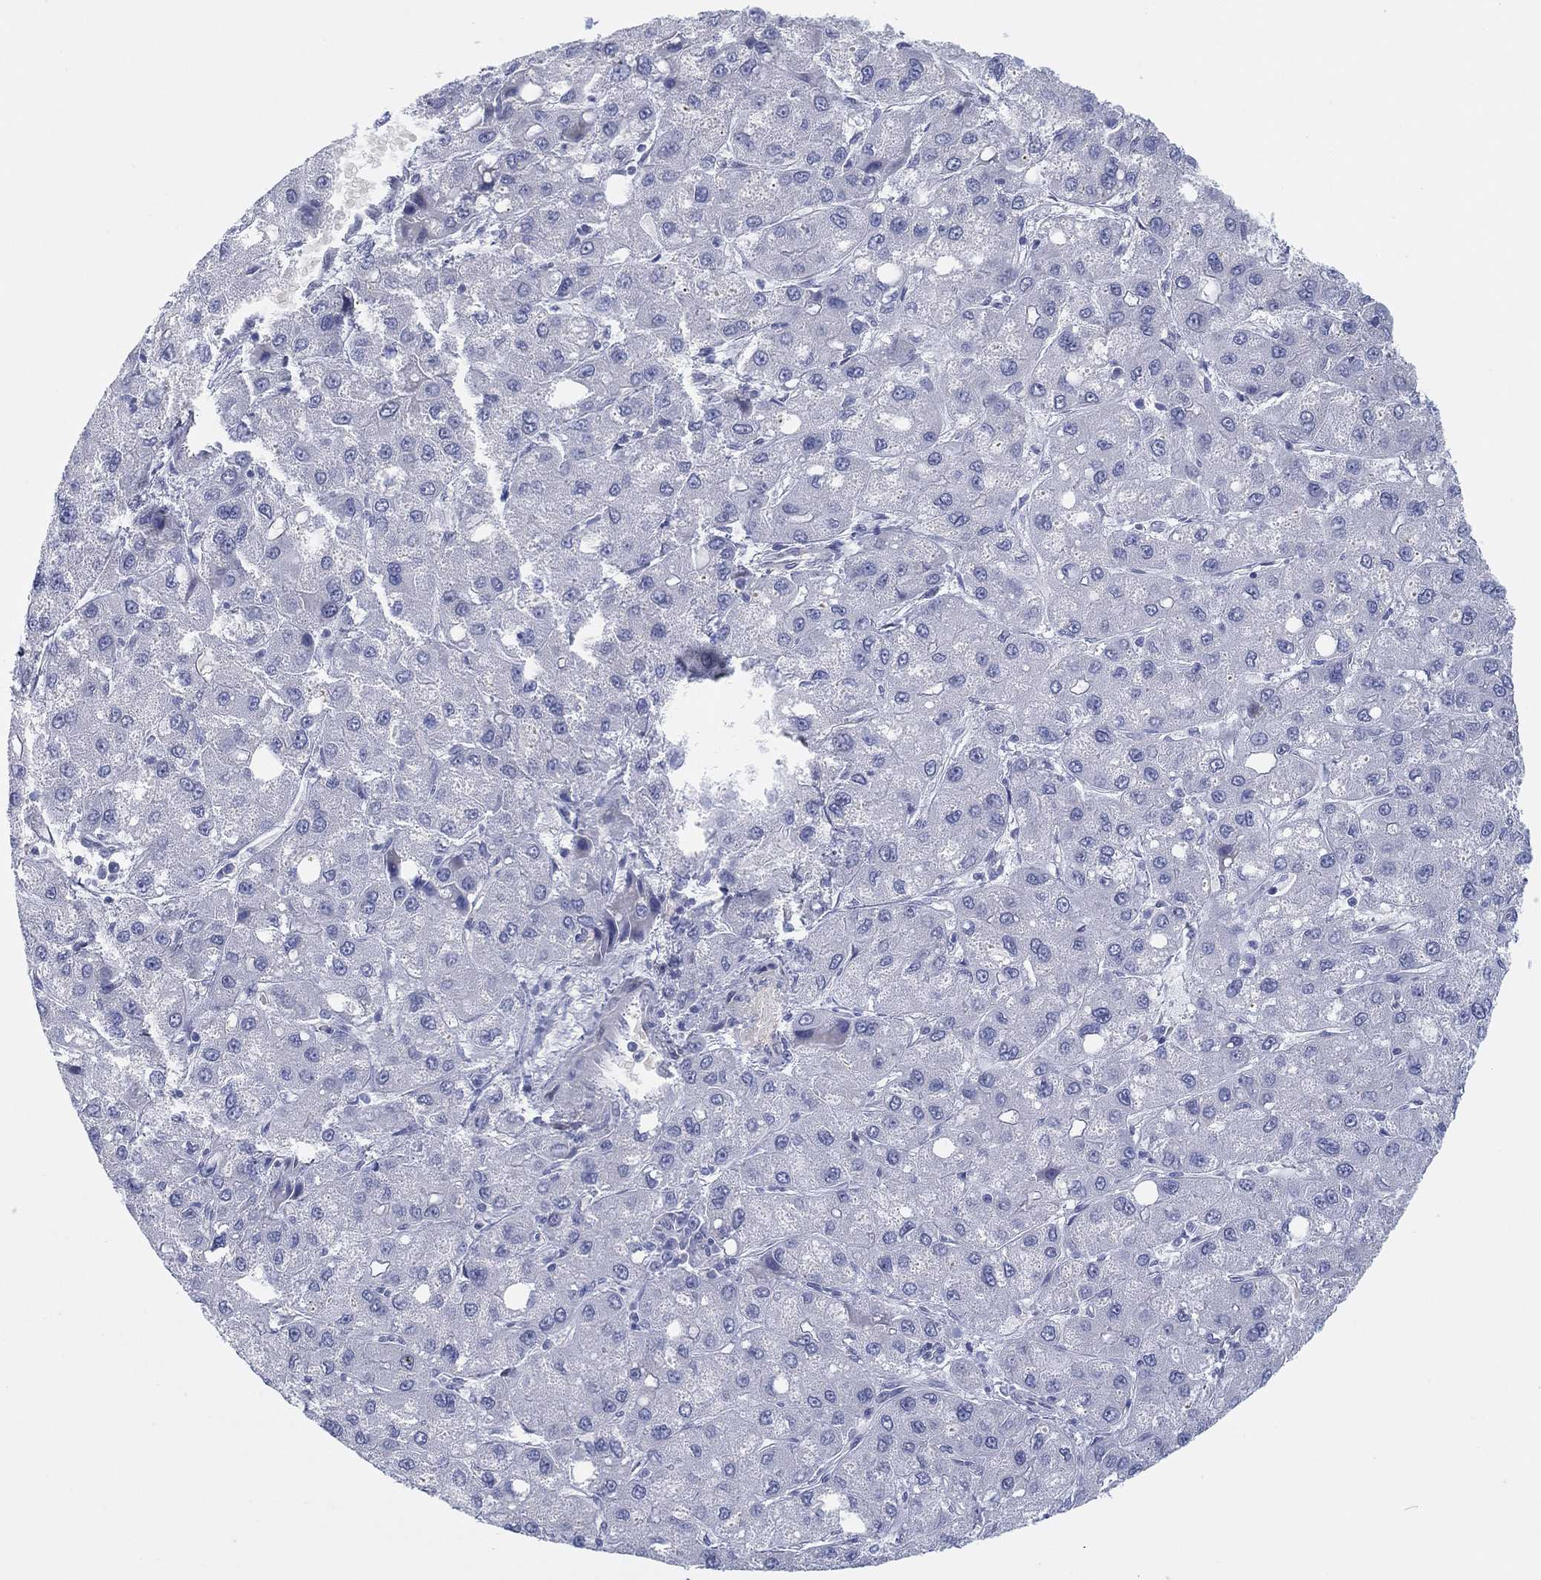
{"staining": {"intensity": "negative", "quantity": "none", "location": "none"}, "tissue": "liver cancer", "cell_type": "Tumor cells", "image_type": "cancer", "snomed": [{"axis": "morphology", "description": "Carcinoma, Hepatocellular, NOS"}, {"axis": "topography", "description": "Liver"}], "caption": "A high-resolution micrograph shows immunohistochemistry staining of liver hepatocellular carcinoma, which displays no significant expression in tumor cells.", "gene": "HEATR4", "patient": {"sex": "male", "age": 73}}